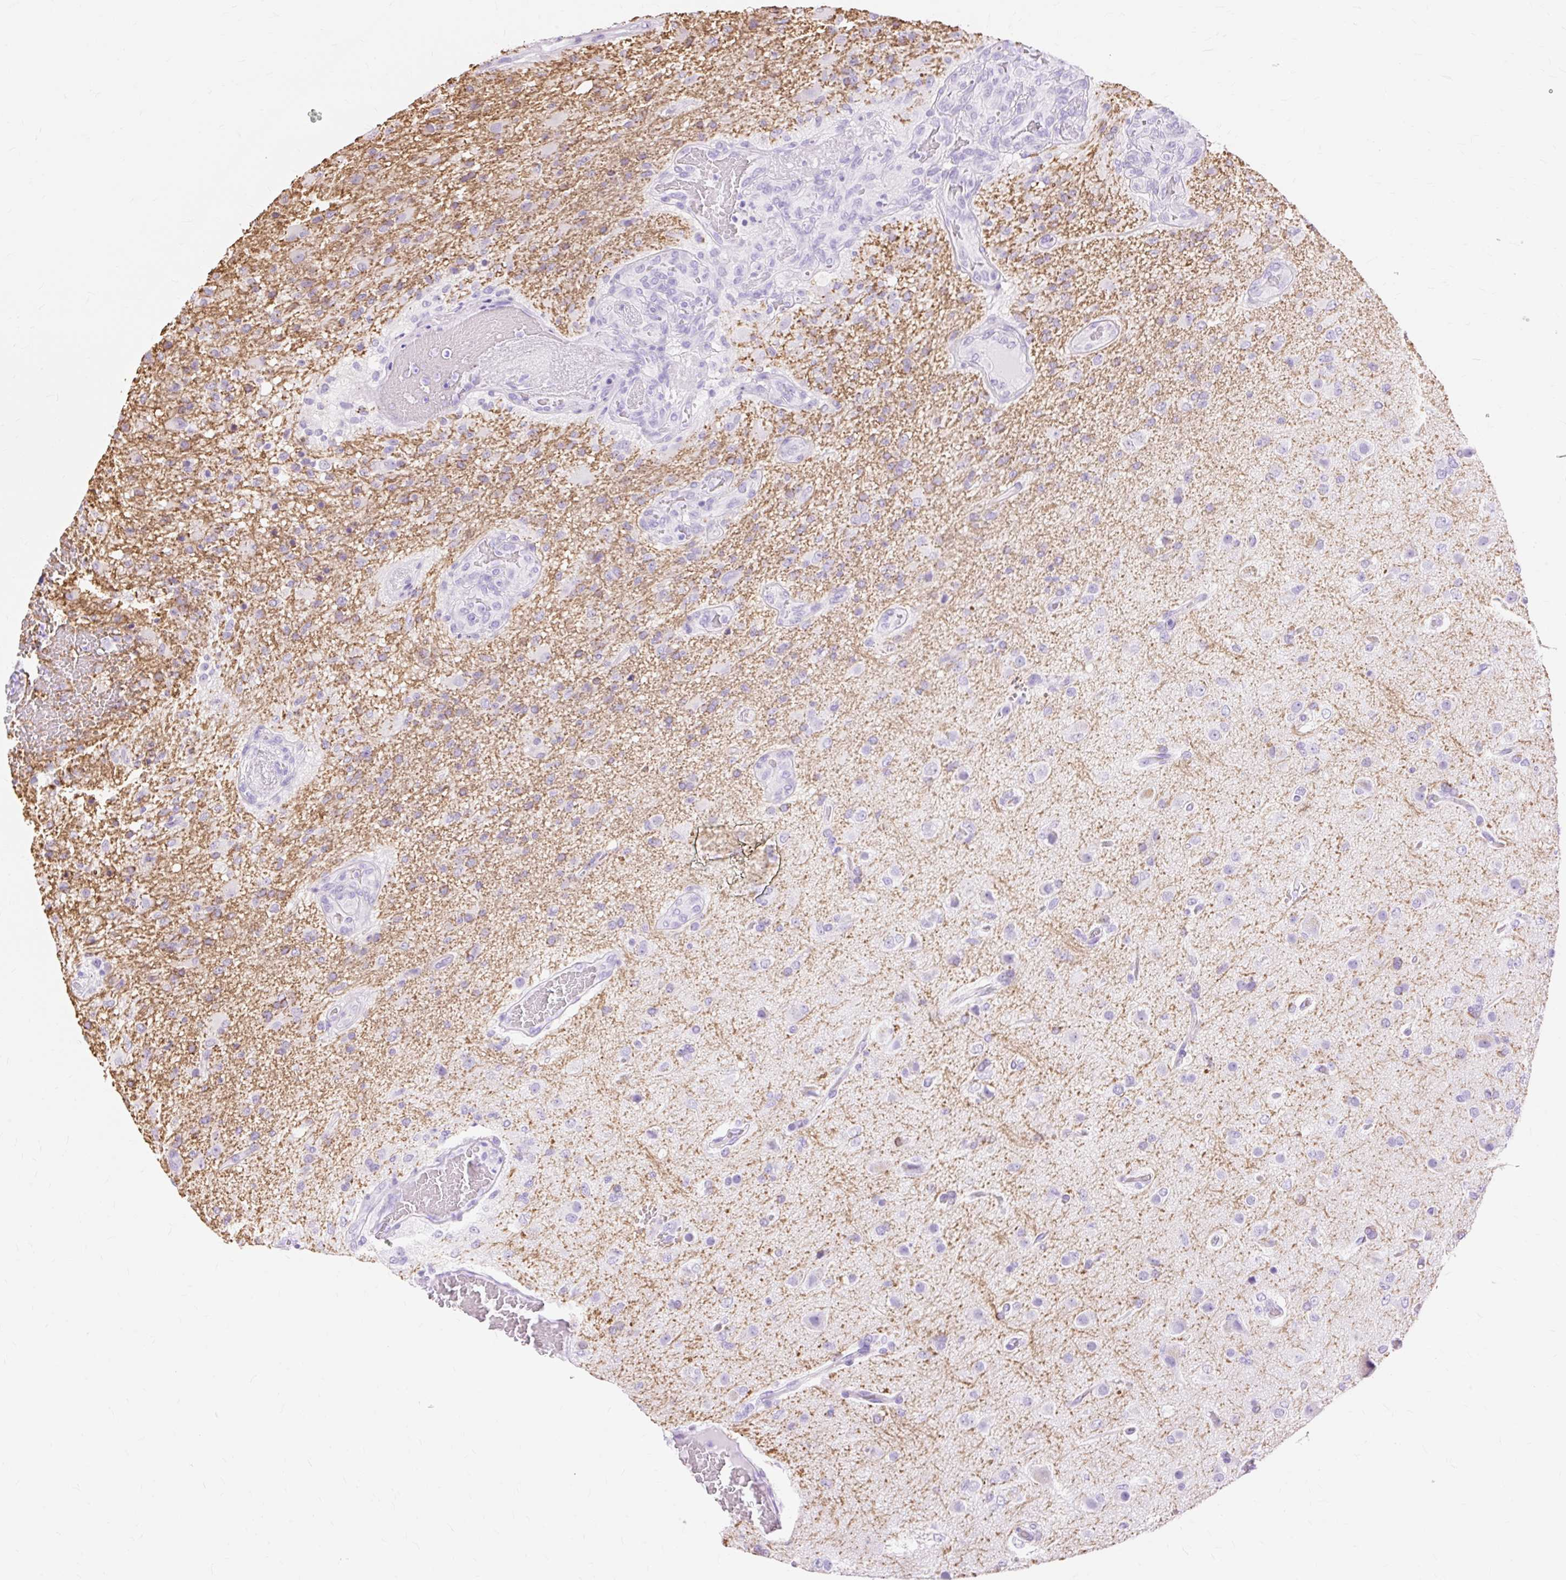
{"staining": {"intensity": "negative", "quantity": "none", "location": "none"}, "tissue": "glioma", "cell_type": "Tumor cells", "image_type": "cancer", "snomed": [{"axis": "morphology", "description": "Glioma, malignant, High grade"}, {"axis": "topography", "description": "Brain"}], "caption": "Malignant high-grade glioma stained for a protein using immunohistochemistry shows no staining tumor cells.", "gene": "MBP", "patient": {"sex": "female", "age": 74}}